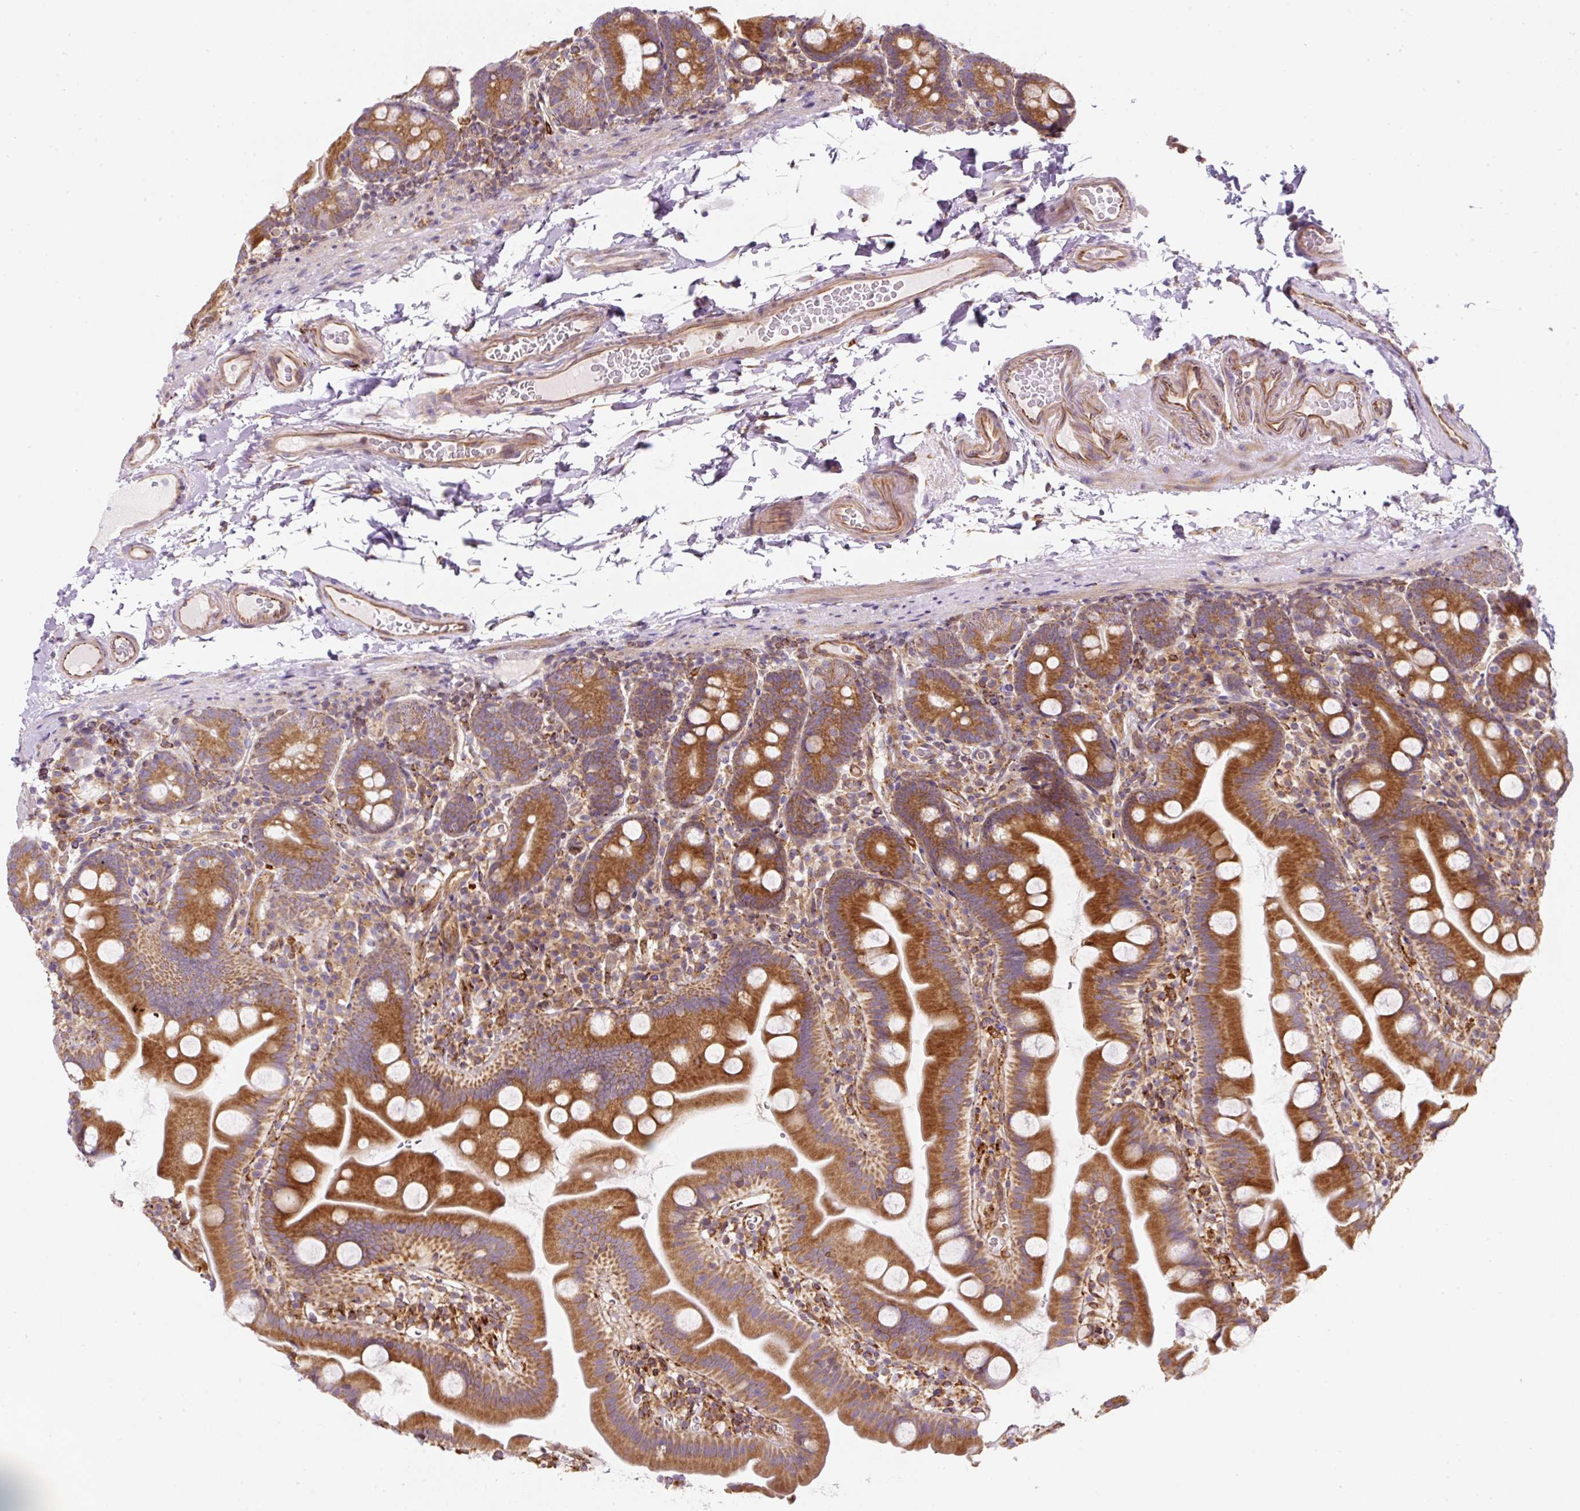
{"staining": {"intensity": "strong", "quantity": "25%-75%", "location": "cytoplasmic/membranous"}, "tissue": "small intestine", "cell_type": "Glandular cells", "image_type": "normal", "snomed": [{"axis": "morphology", "description": "Normal tissue, NOS"}, {"axis": "topography", "description": "Small intestine"}], "caption": "Glandular cells show strong cytoplasmic/membranous staining in approximately 25%-75% of cells in unremarkable small intestine. Nuclei are stained in blue.", "gene": "ERAP2", "patient": {"sex": "female", "age": 68}}